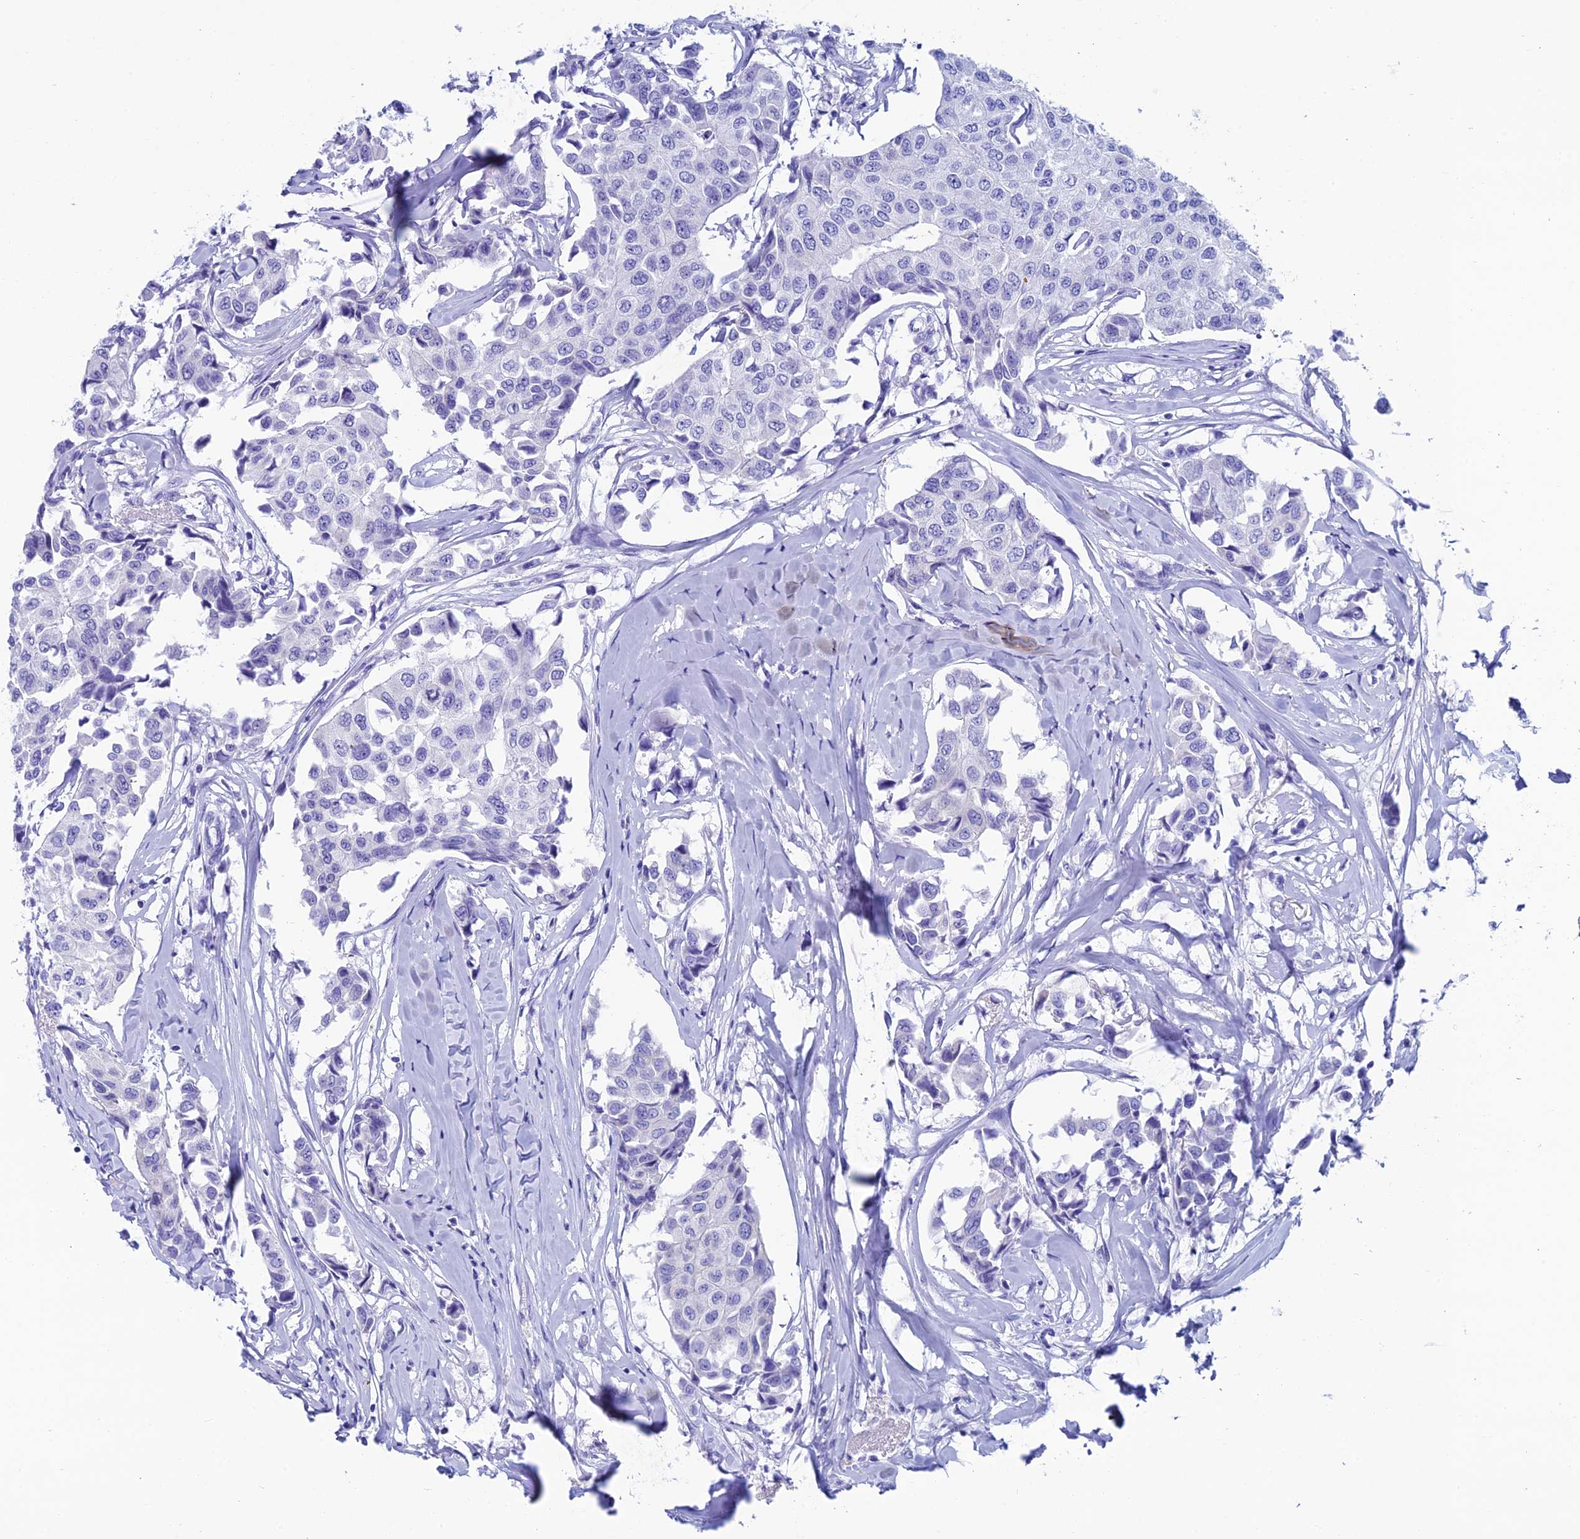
{"staining": {"intensity": "negative", "quantity": "none", "location": "none"}, "tissue": "breast cancer", "cell_type": "Tumor cells", "image_type": "cancer", "snomed": [{"axis": "morphology", "description": "Duct carcinoma"}, {"axis": "topography", "description": "Breast"}], "caption": "A photomicrograph of human breast cancer is negative for staining in tumor cells. (Stains: DAB immunohistochemistry (IHC) with hematoxylin counter stain, Microscopy: brightfield microscopy at high magnification).", "gene": "REEP4", "patient": {"sex": "female", "age": 80}}